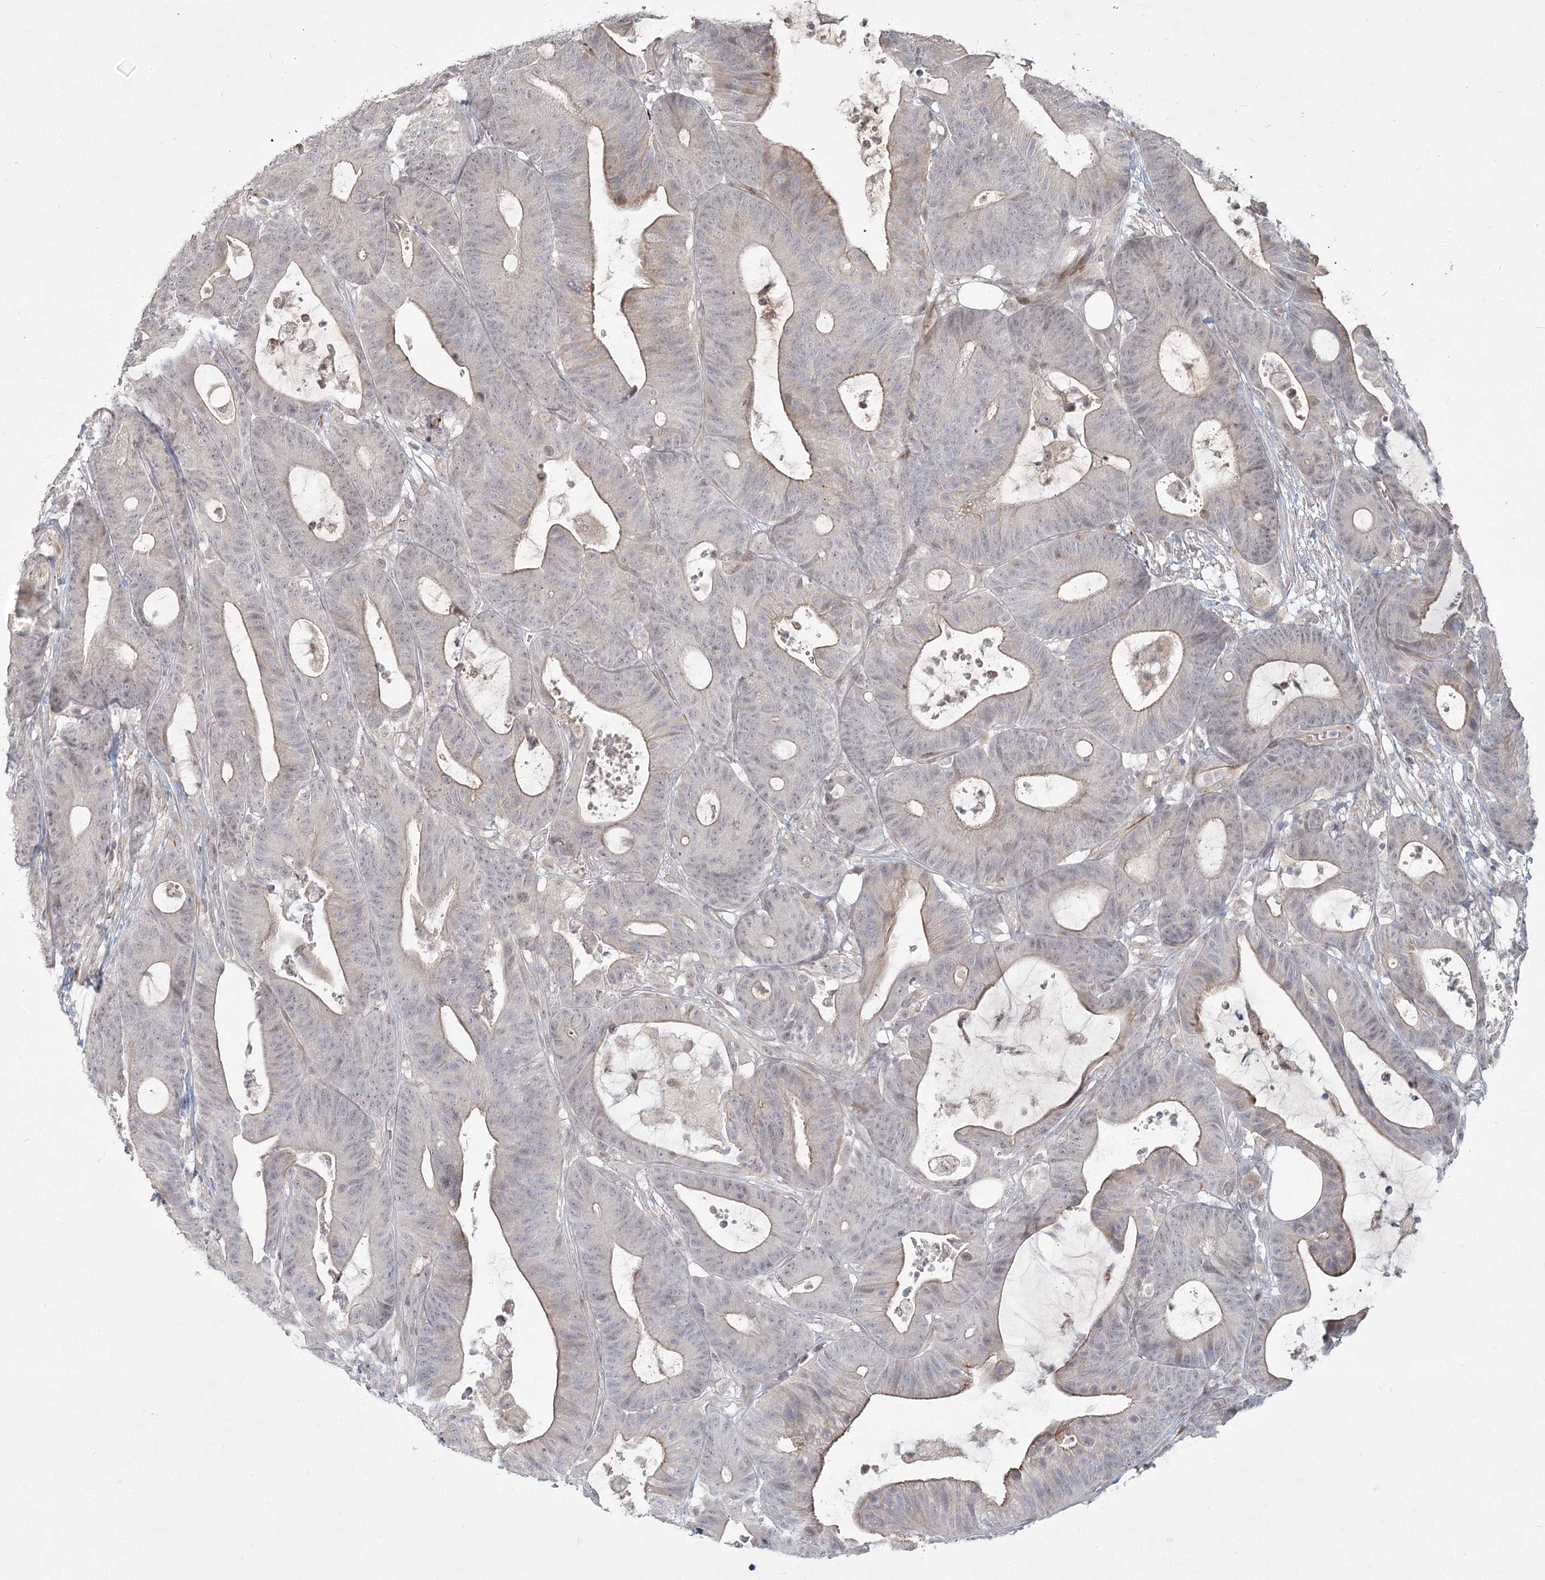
{"staining": {"intensity": "weak", "quantity": "<25%", "location": "cytoplasmic/membranous"}, "tissue": "colorectal cancer", "cell_type": "Tumor cells", "image_type": "cancer", "snomed": [{"axis": "morphology", "description": "Adenocarcinoma, NOS"}, {"axis": "topography", "description": "Colon"}], "caption": "Tumor cells are negative for protein expression in human adenocarcinoma (colorectal).", "gene": "LRP2BP", "patient": {"sex": "female", "age": 84}}